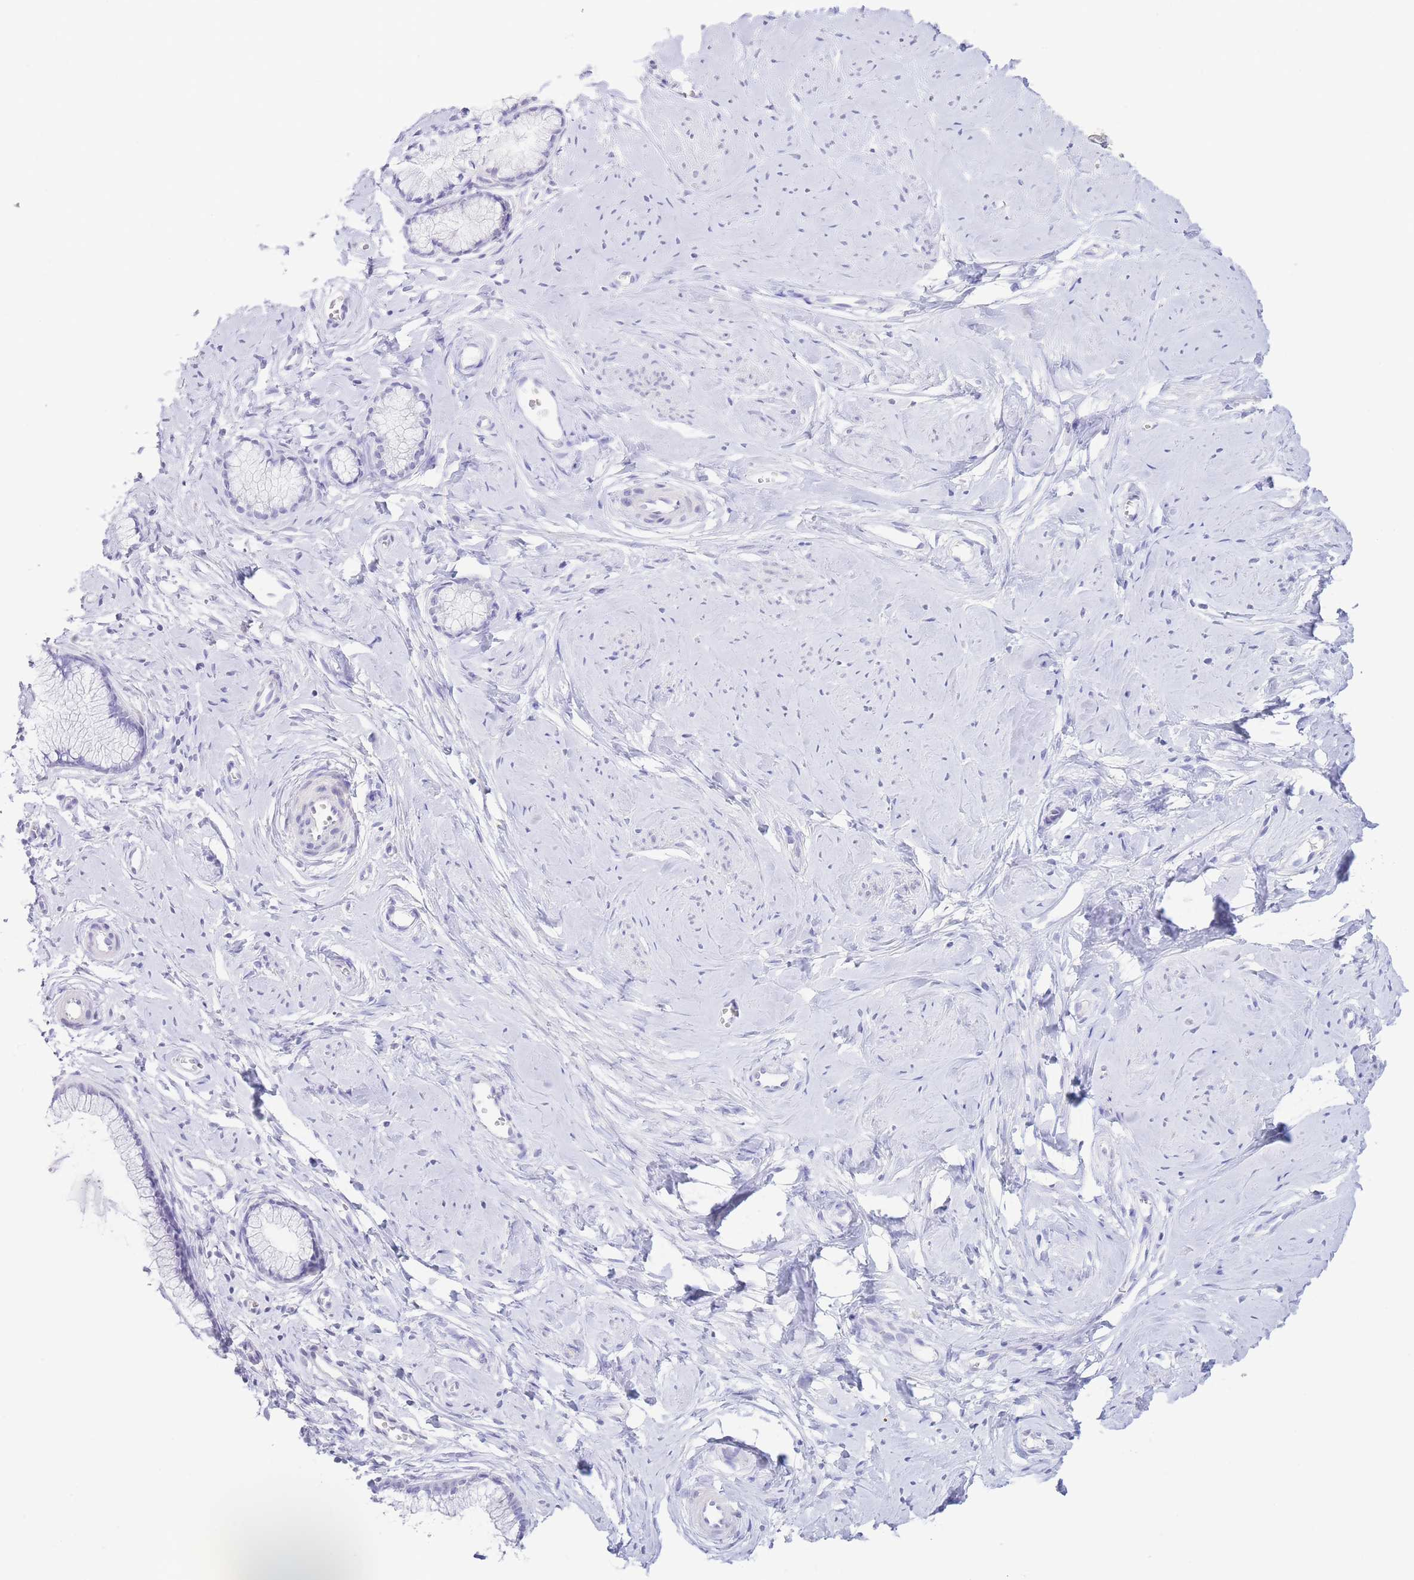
{"staining": {"intensity": "negative", "quantity": "none", "location": "none"}, "tissue": "cervix", "cell_type": "Glandular cells", "image_type": "normal", "snomed": [{"axis": "morphology", "description": "Normal tissue, NOS"}, {"axis": "topography", "description": "Cervix"}], "caption": "Micrograph shows no protein positivity in glandular cells of normal cervix. Nuclei are stained in blue.", "gene": "PKLR", "patient": {"sex": "female", "age": 40}}